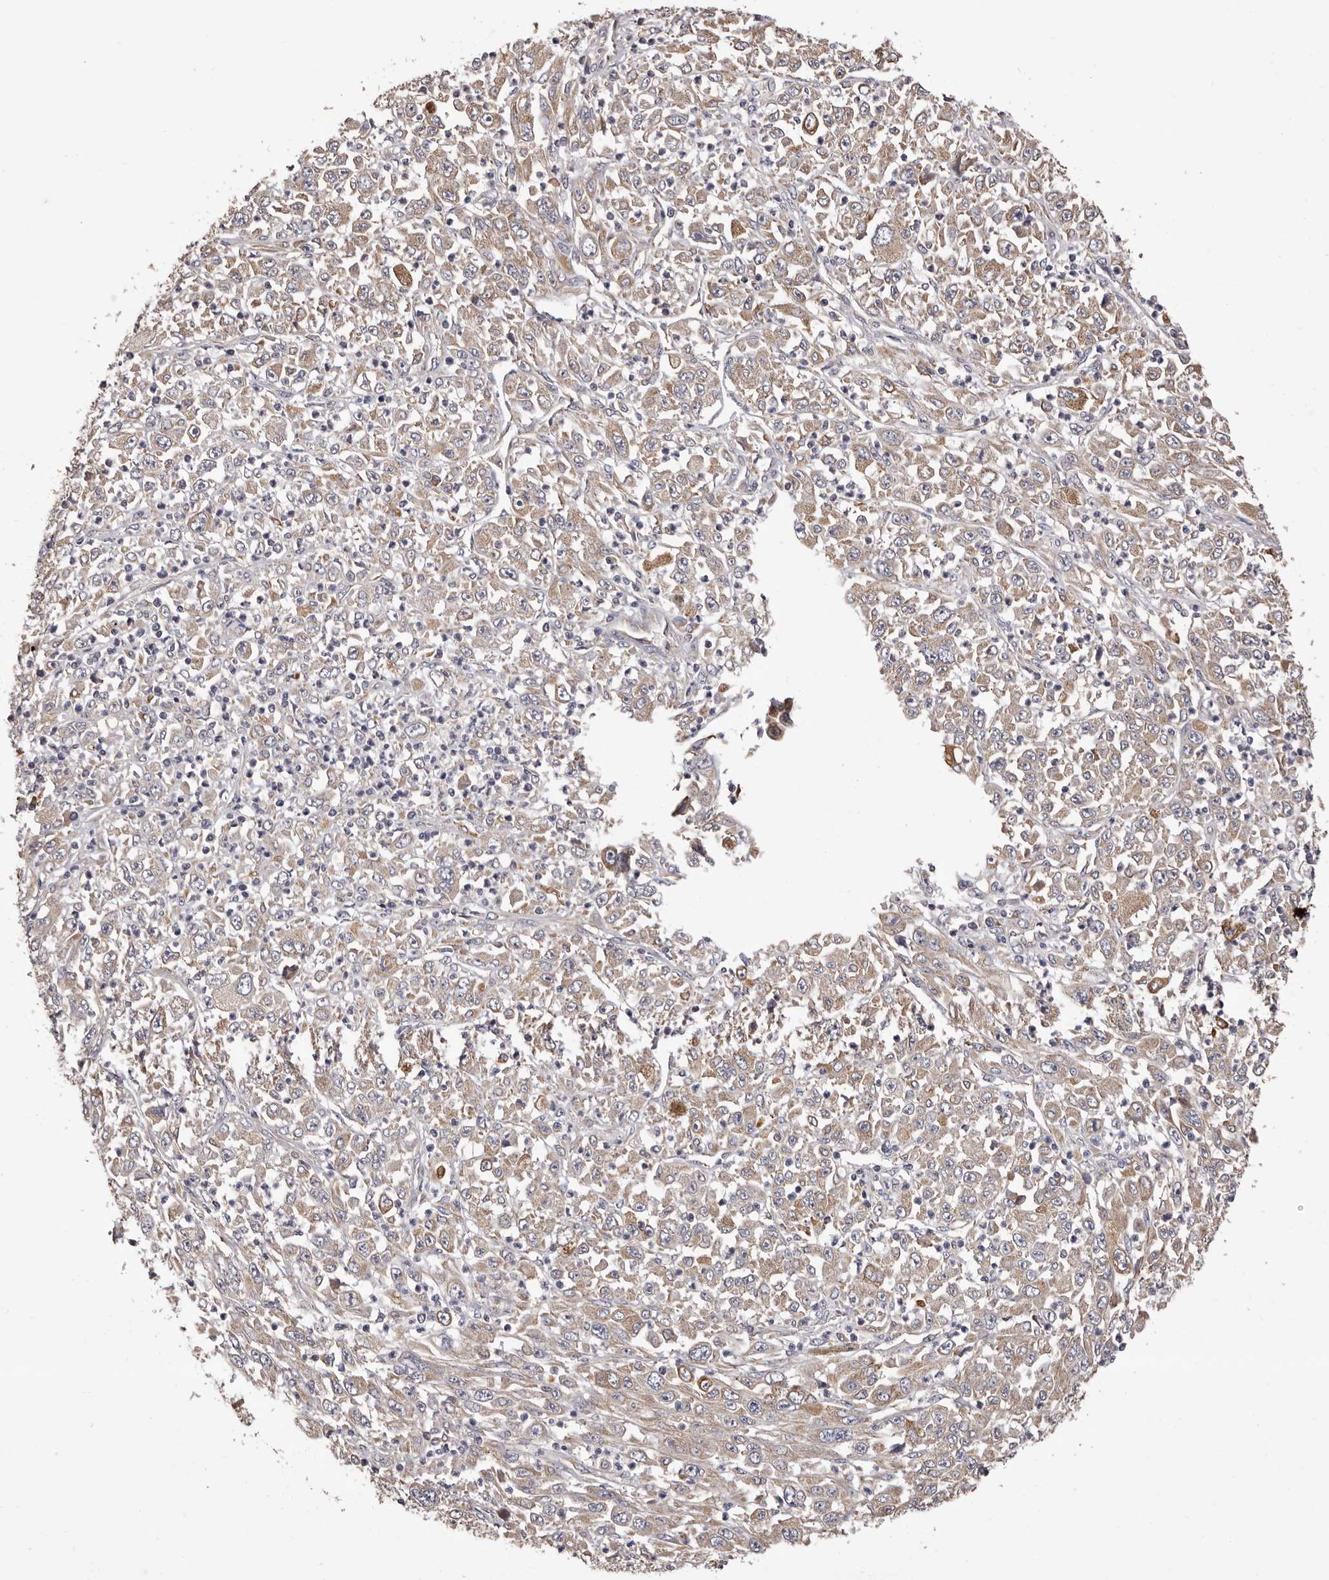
{"staining": {"intensity": "weak", "quantity": "25%-75%", "location": "cytoplasmic/membranous"}, "tissue": "melanoma", "cell_type": "Tumor cells", "image_type": "cancer", "snomed": [{"axis": "morphology", "description": "Malignant melanoma, Metastatic site"}, {"axis": "topography", "description": "Skin"}], "caption": "A brown stain shows weak cytoplasmic/membranous positivity of a protein in melanoma tumor cells.", "gene": "ETNK1", "patient": {"sex": "female", "age": 56}}